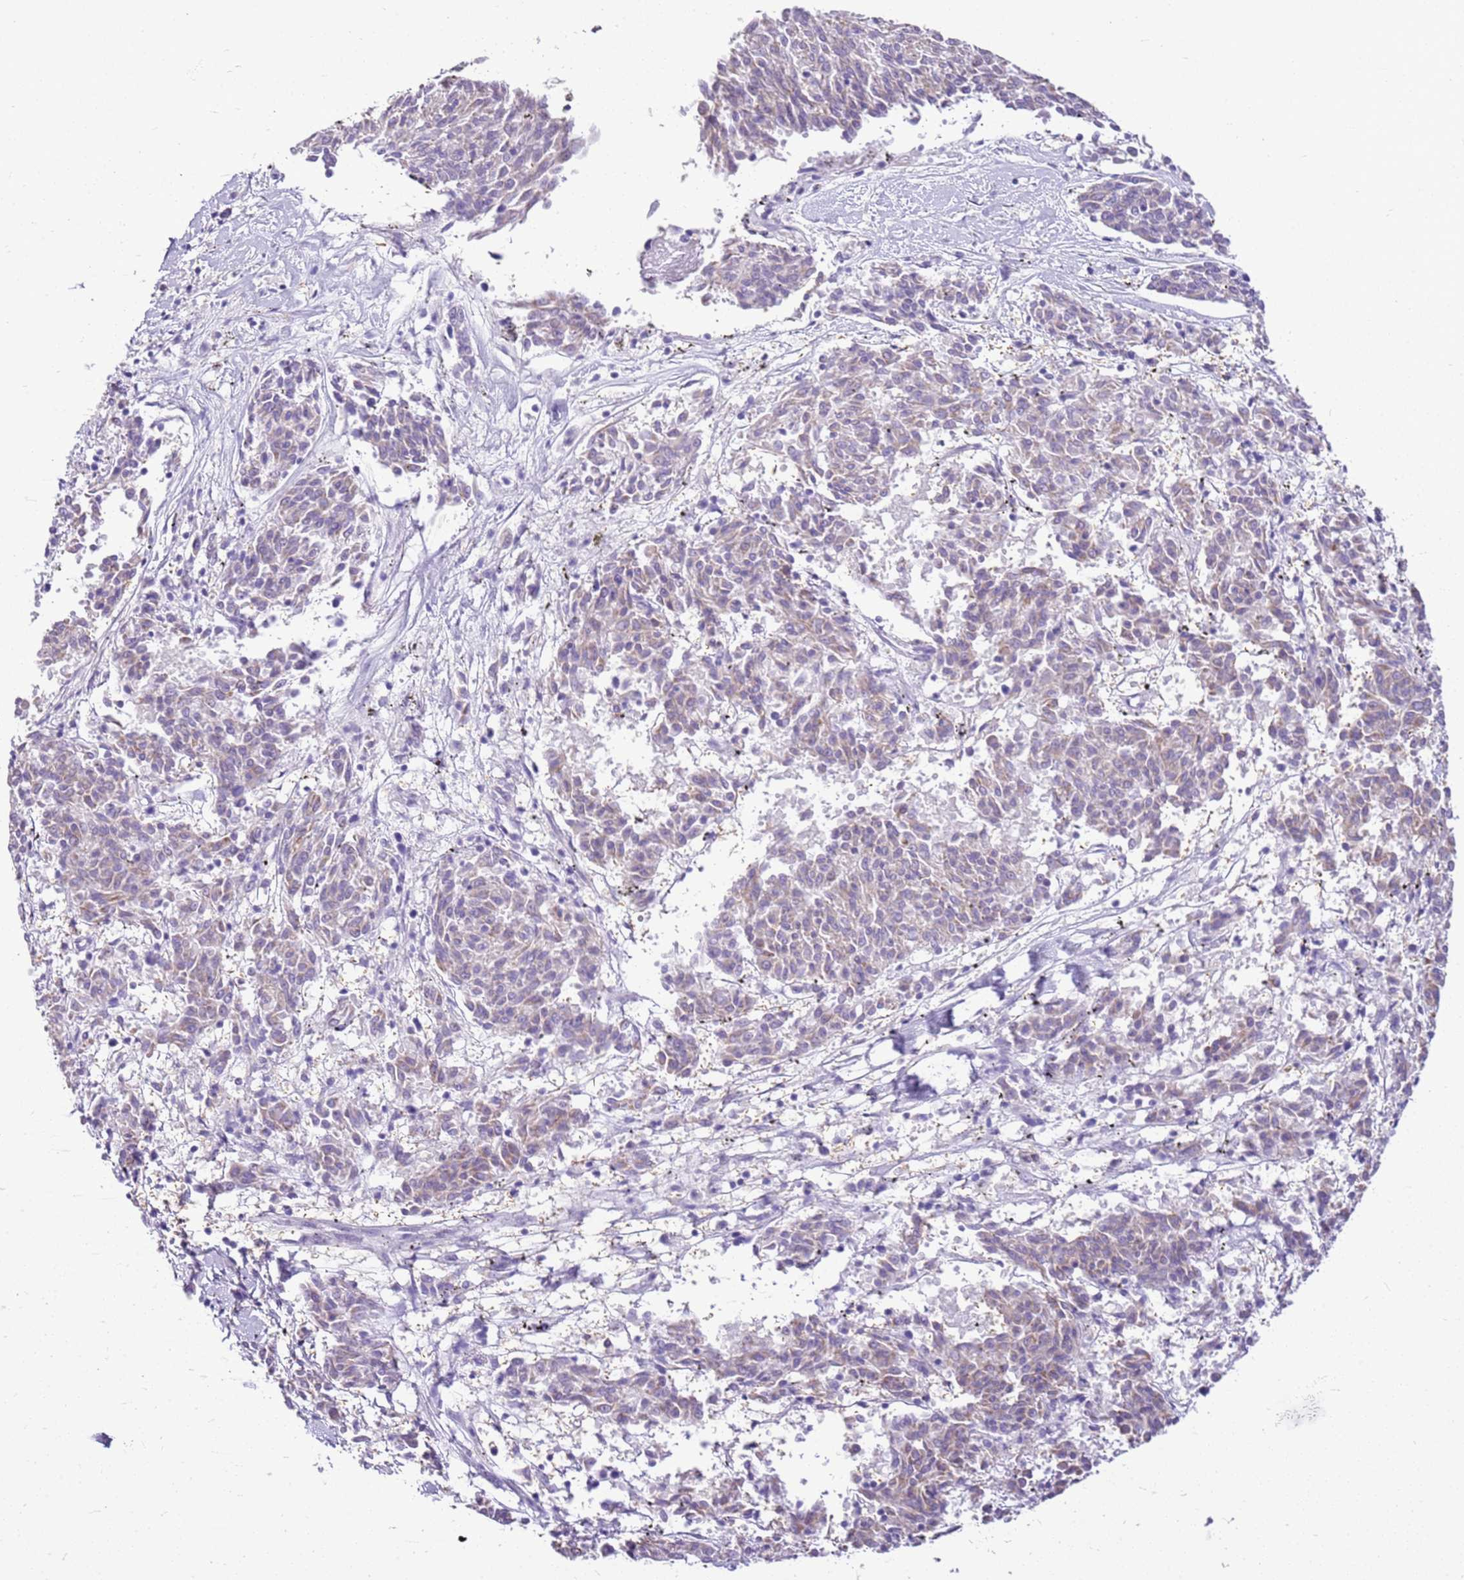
{"staining": {"intensity": "weak", "quantity": "25%-75%", "location": "cytoplasmic/membranous"}, "tissue": "melanoma", "cell_type": "Tumor cells", "image_type": "cancer", "snomed": [{"axis": "morphology", "description": "Malignant melanoma, NOS"}, {"axis": "topography", "description": "Skin"}], "caption": "Tumor cells reveal low levels of weak cytoplasmic/membranous expression in approximately 25%-75% of cells in human malignant melanoma.", "gene": "SMIM4", "patient": {"sex": "female", "age": 72}}